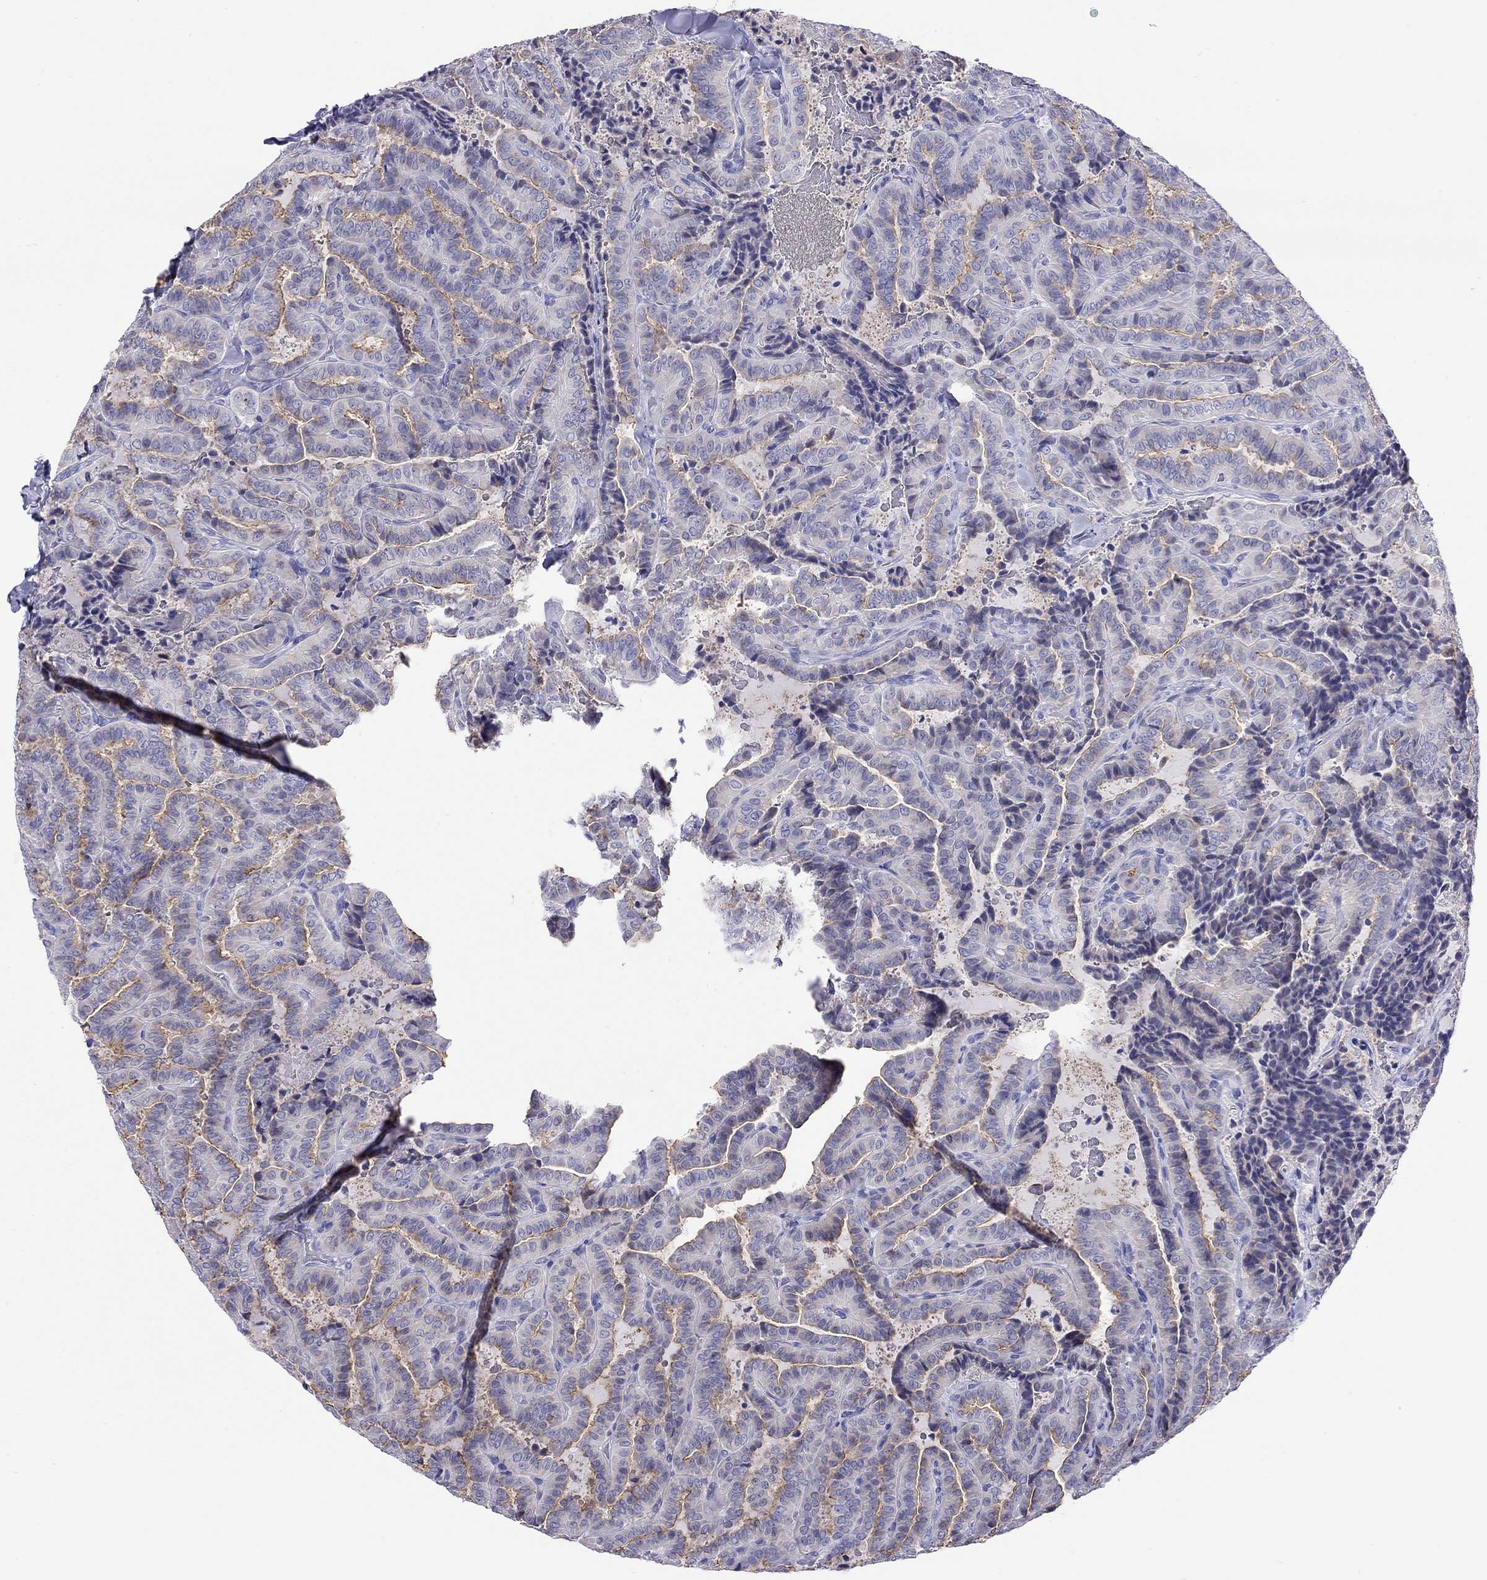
{"staining": {"intensity": "moderate", "quantity": "25%-75%", "location": "cytoplasmic/membranous"}, "tissue": "thyroid cancer", "cell_type": "Tumor cells", "image_type": "cancer", "snomed": [{"axis": "morphology", "description": "Papillary adenocarcinoma, NOS"}, {"axis": "topography", "description": "Thyroid gland"}], "caption": "Protein positivity by IHC shows moderate cytoplasmic/membranous expression in approximately 25%-75% of tumor cells in thyroid cancer.", "gene": "SLC46A2", "patient": {"sex": "female", "age": 39}}